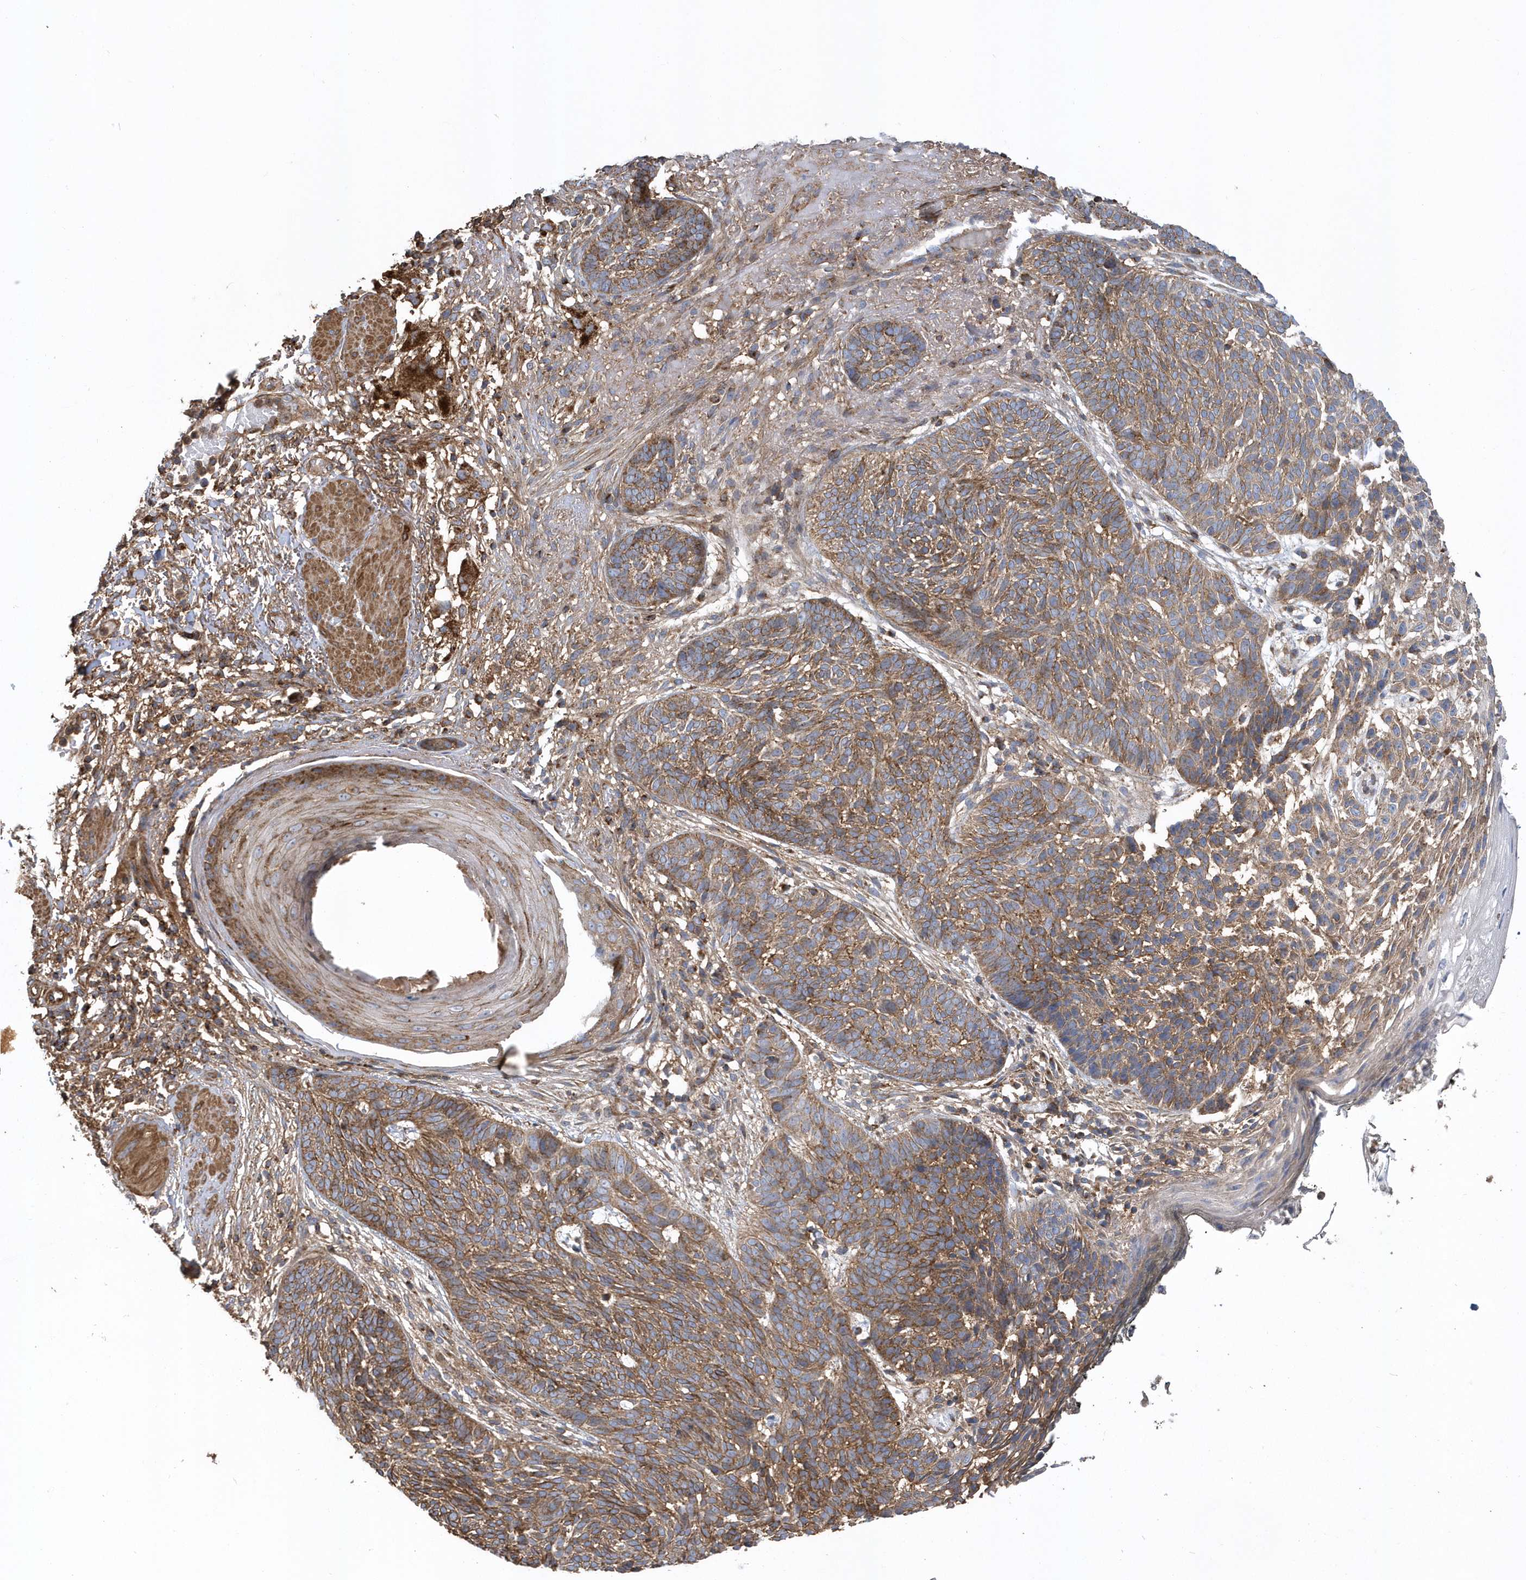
{"staining": {"intensity": "moderate", "quantity": ">75%", "location": "cytoplasmic/membranous"}, "tissue": "skin cancer", "cell_type": "Tumor cells", "image_type": "cancer", "snomed": [{"axis": "morphology", "description": "Normal tissue, NOS"}, {"axis": "morphology", "description": "Basal cell carcinoma"}, {"axis": "topography", "description": "Skin"}], "caption": "The immunohistochemical stain shows moderate cytoplasmic/membranous positivity in tumor cells of skin cancer (basal cell carcinoma) tissue.", "gene": "TRAIP", "patient": {"sex": "male", "age": 64}}